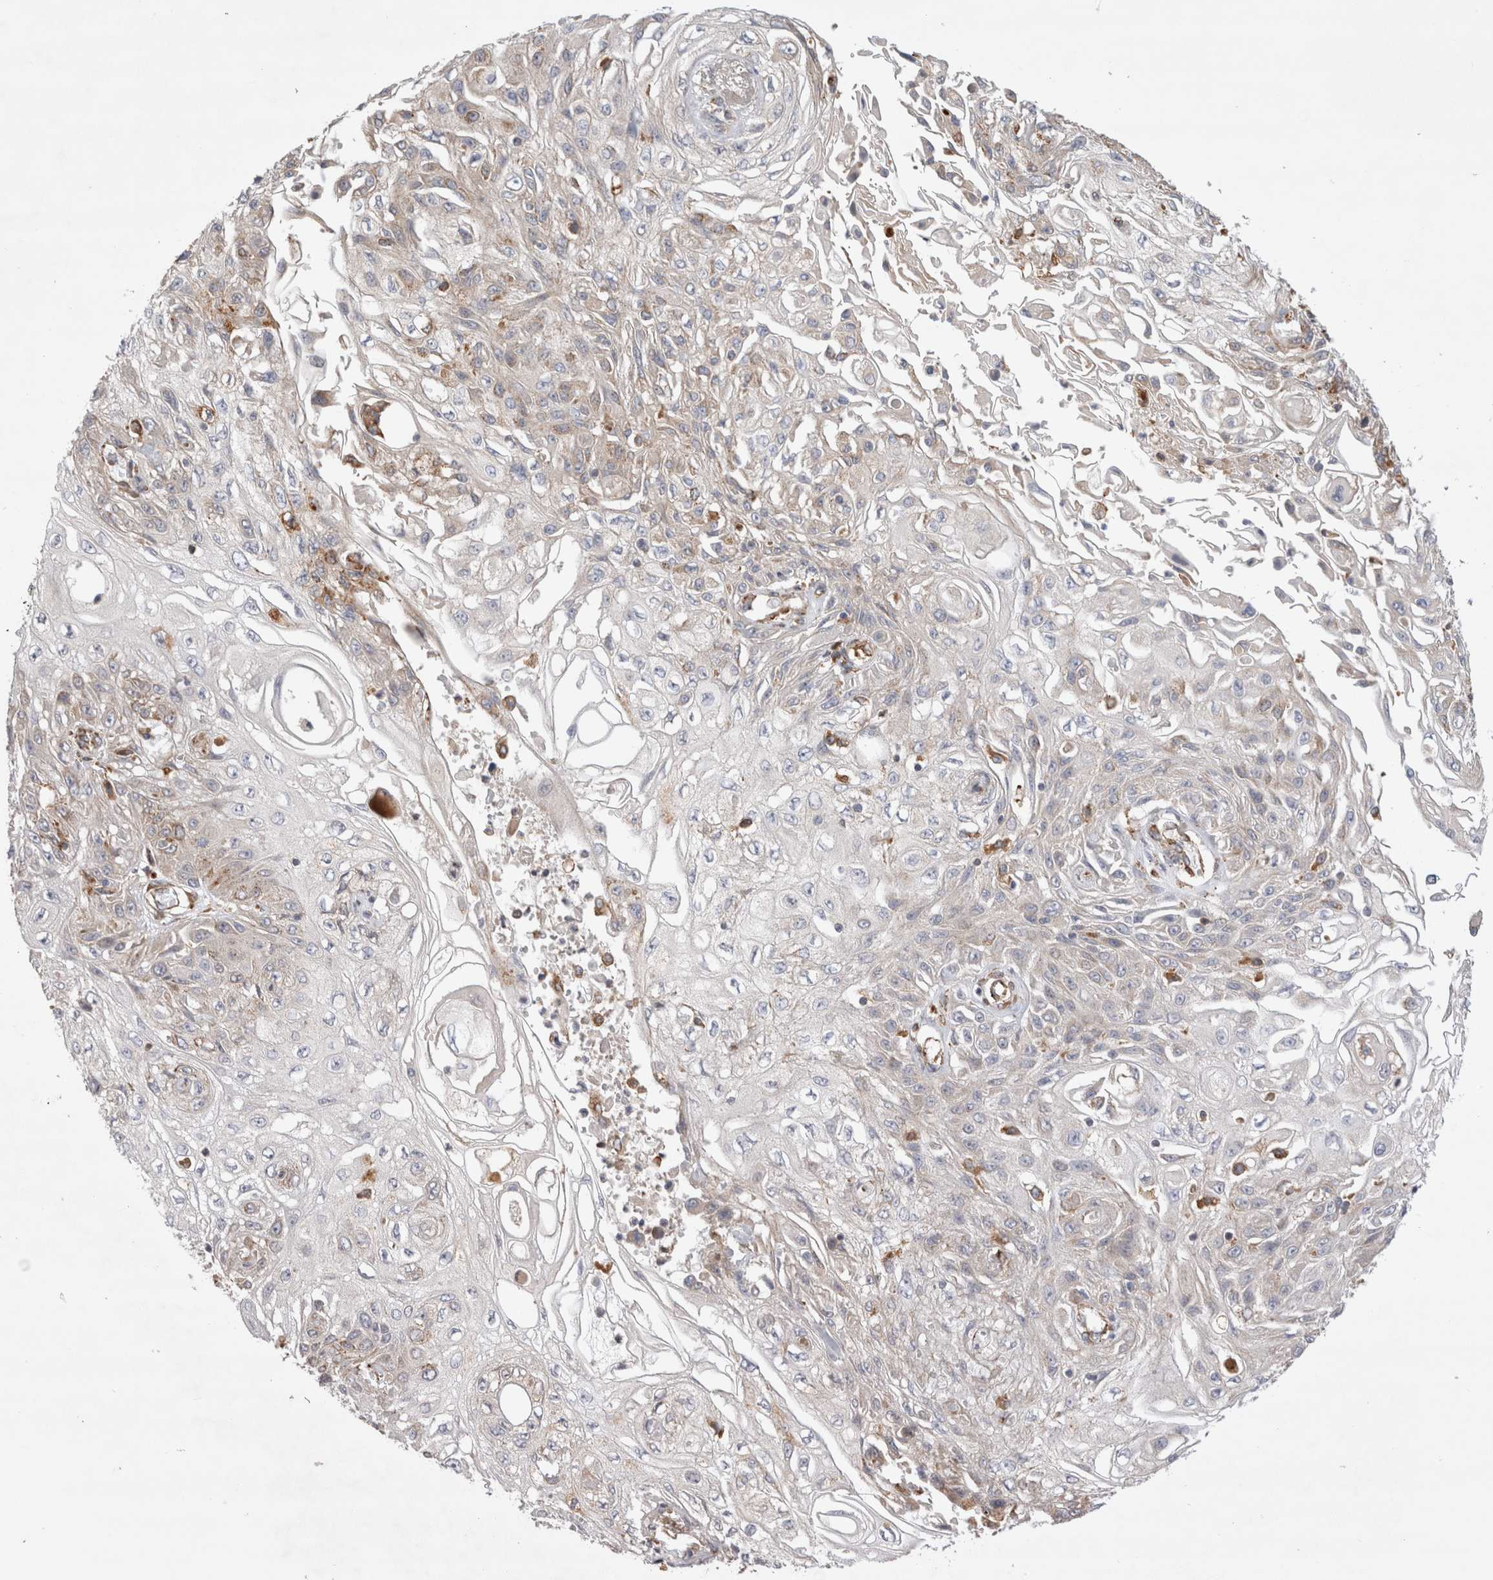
{"staining": {"intensity": "weak", "quantity": "<25%", "location": "cytoplasmic/membranous"}, "tissue": "skin cancer", "cell_type": "Tumor cells", "image_type": "cancer", "snomed": [{"axis": "morphology", "description": "Squamous cell carcinoma, NOS"}, {"axis": "morphology", "description": "Squamous cell carcinoma, metastatic, NOS"}, {"axis": "topography", "description": "Skin"}, {"axis": "topography", "description": "Lymph node"}], "caption": "Immunohistochemical staining of metastatic squamous cell carcinoma (skin) exhibits no significant expression in tumor cells.", "gene": "PDCD10", "patient": {"sex": "male", "age": 75}}